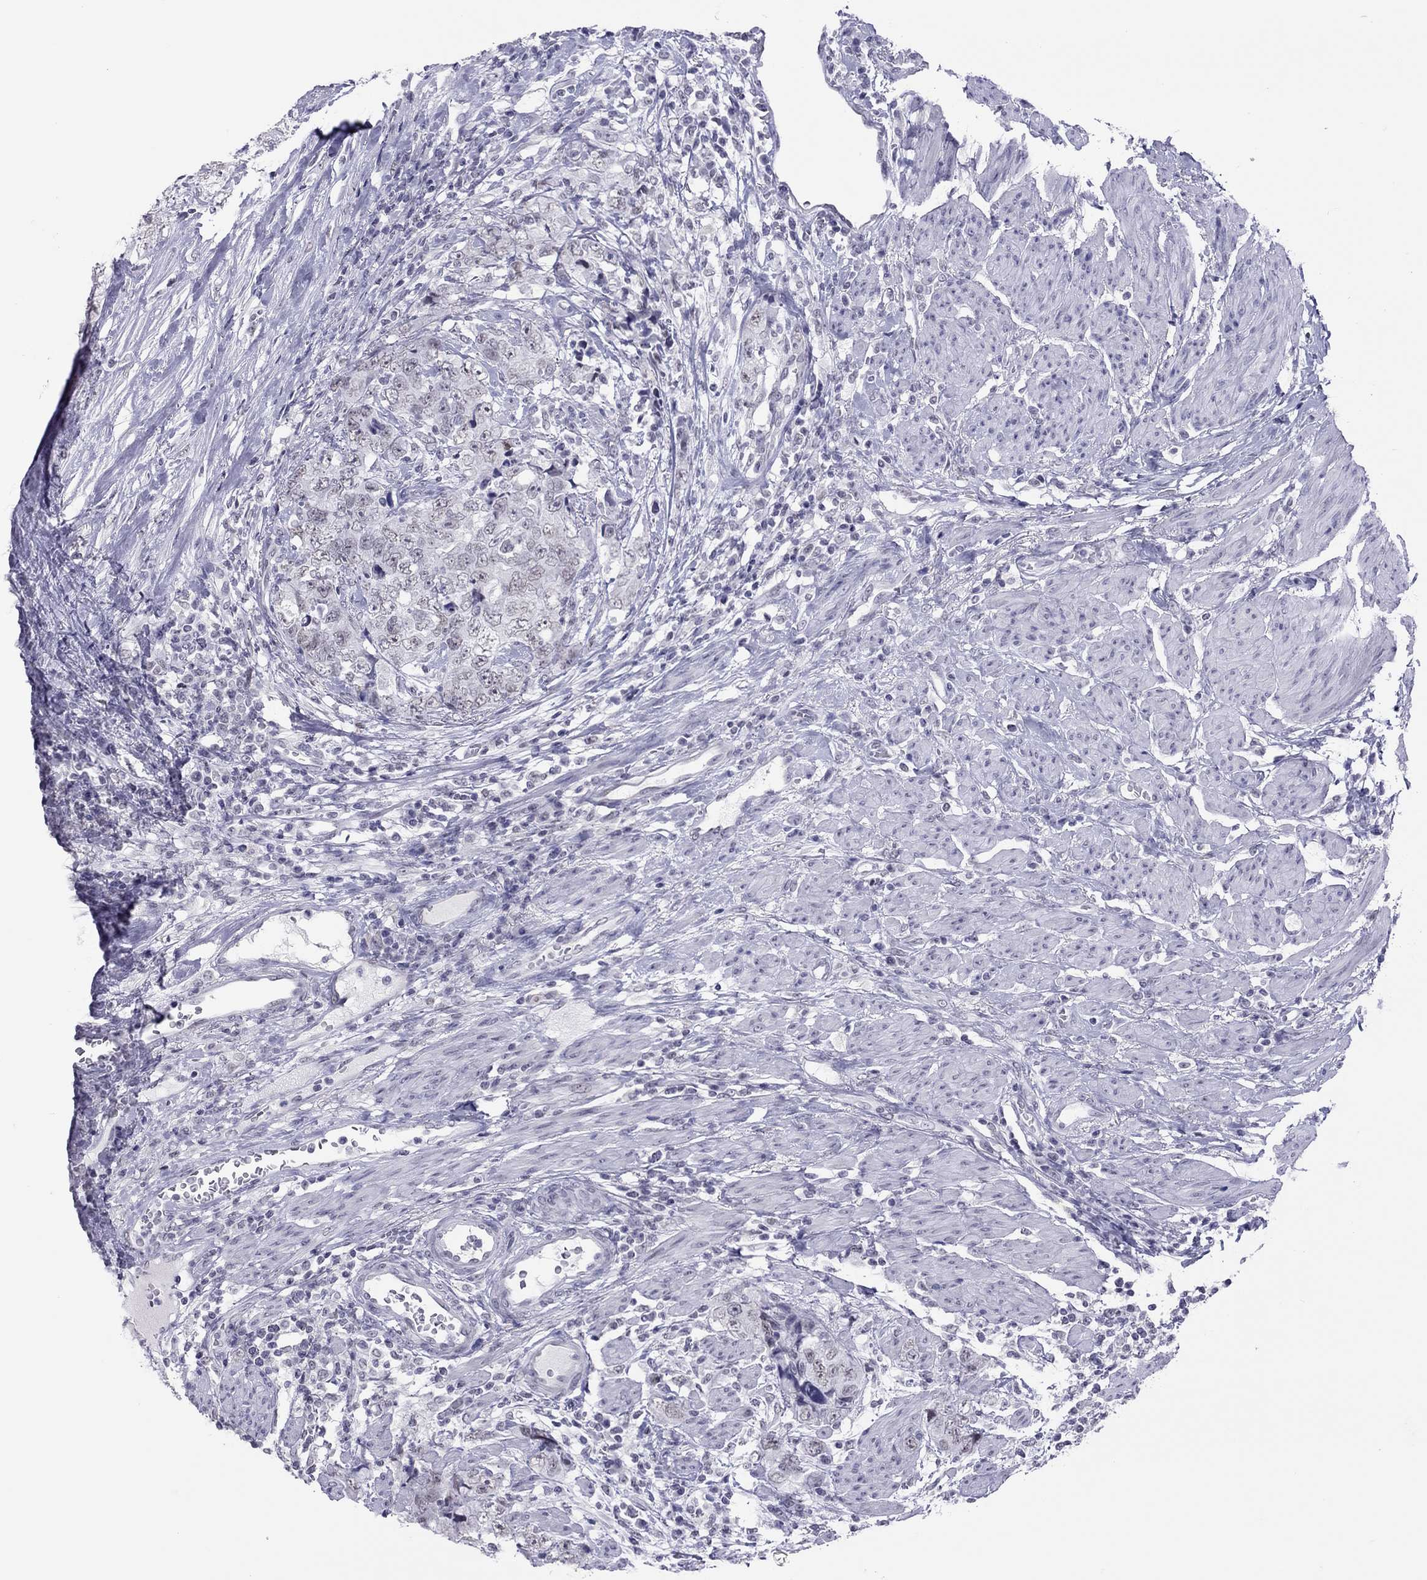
{"staining": {"intensity": "negative", "quantity": "none", "location": "none"}, "tissue": "urothelial cancer", "cell_type": "Tumor cells", "image_type": "cancer", "snomed": [{"axis": "morphology", "description": "Urothelial carcinoma, High grade"}, {"axis": "topography", "description": "Urinary bladder"}], "caption": "Tumor cells are negative for protein expression in human urothelial cancer.", "gene": "JHY", "patient": {"sex": "female", "age": 78}}